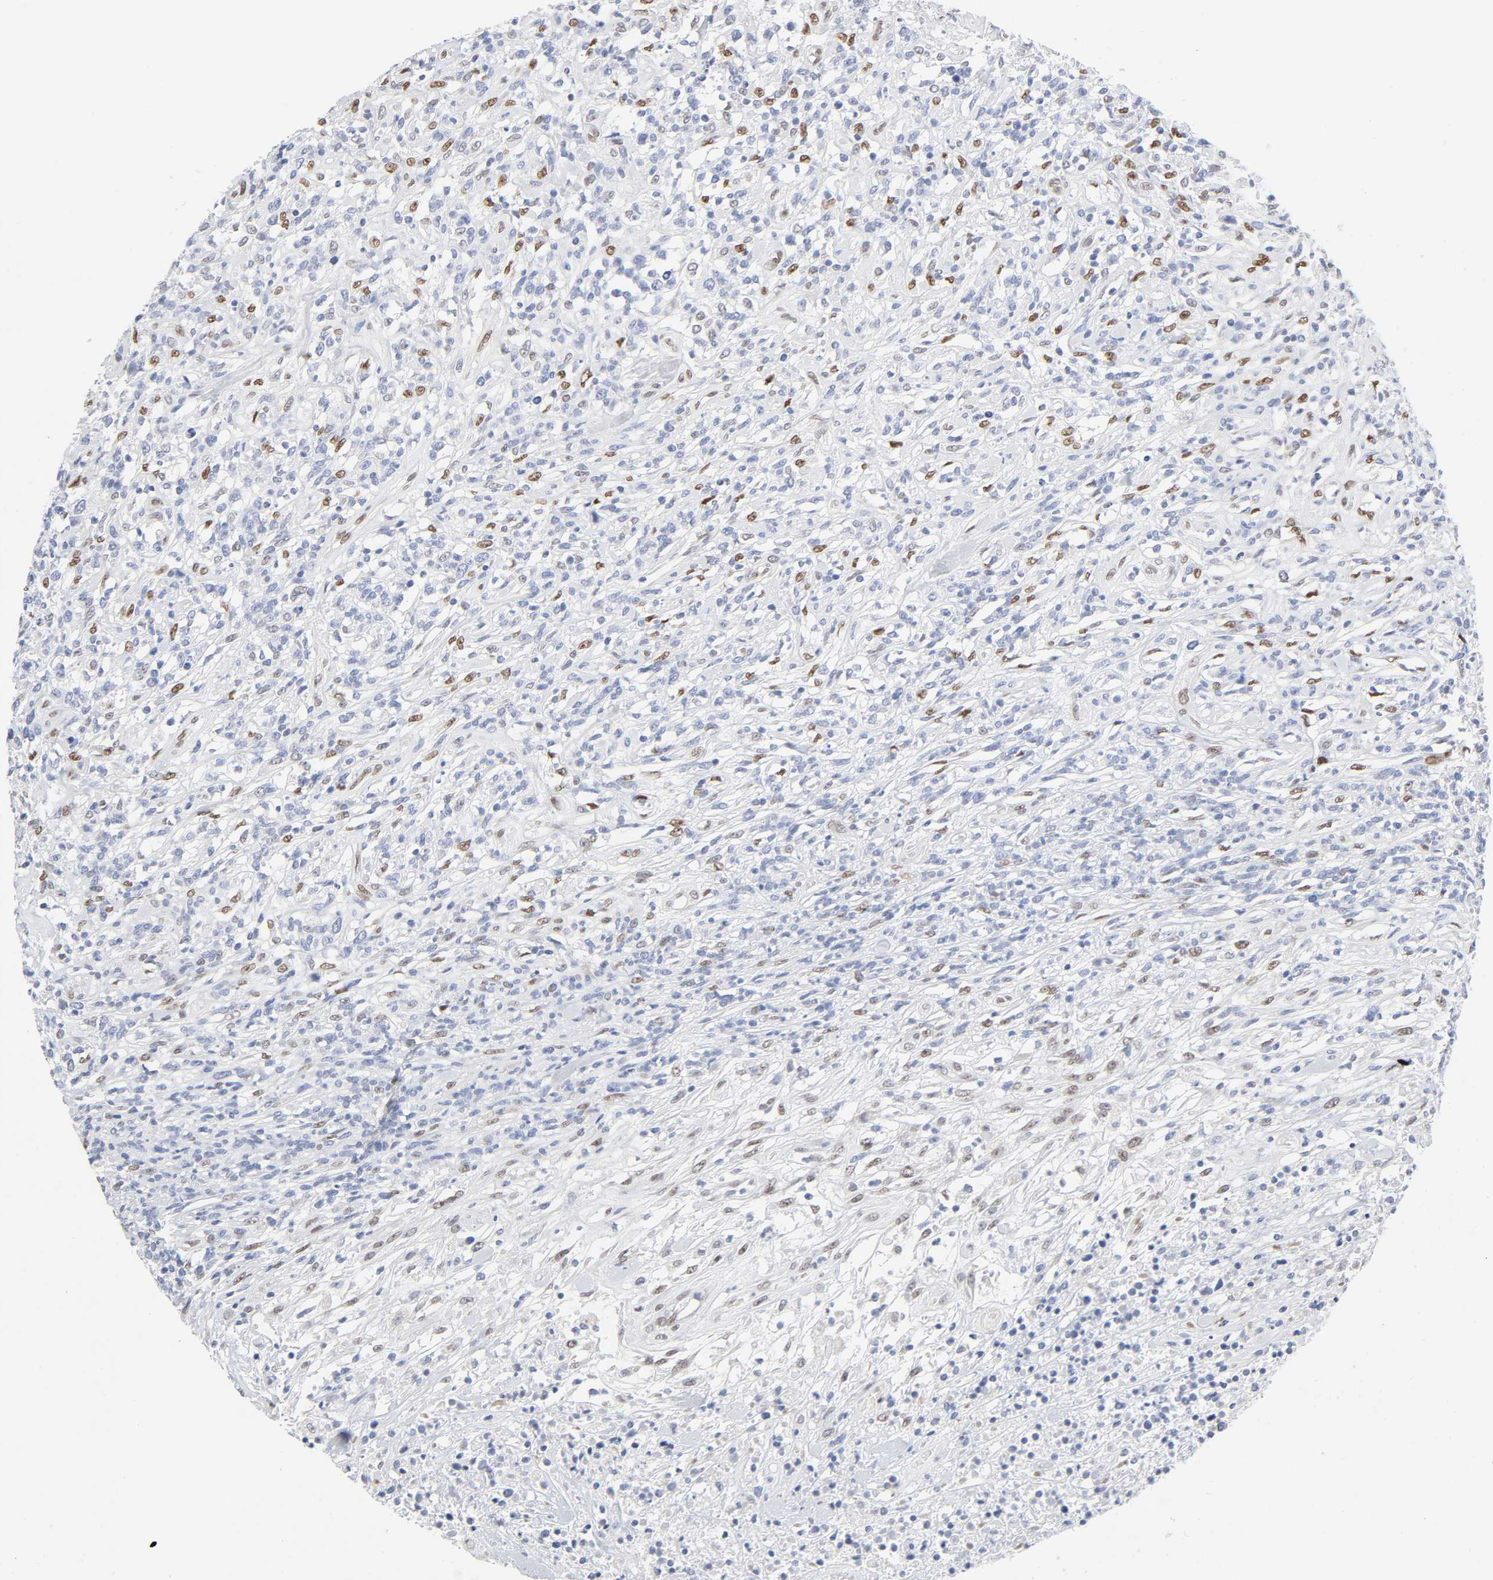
{"staining": {"intensity": "moderate", "quantity": "25%-75%", "location": "nuclear"}, "tissue": "lymphoma", "cell_type": "Tumor cells", "image_type": "cancer", "snomed": [{"axis": "morphology", "description": "Malignant lymphoma, non-Hodgkin's type, High grade"}, {"axis": "topography", "description": "Lymph node"}], "caption": "This is an image of immunohistochemistry (IHC) staining of lymphoma, which shows moderate expression in the nuclear of tumor cells.", "gene": "NFIC", "patient": {"sex": "female", "age": 73}}